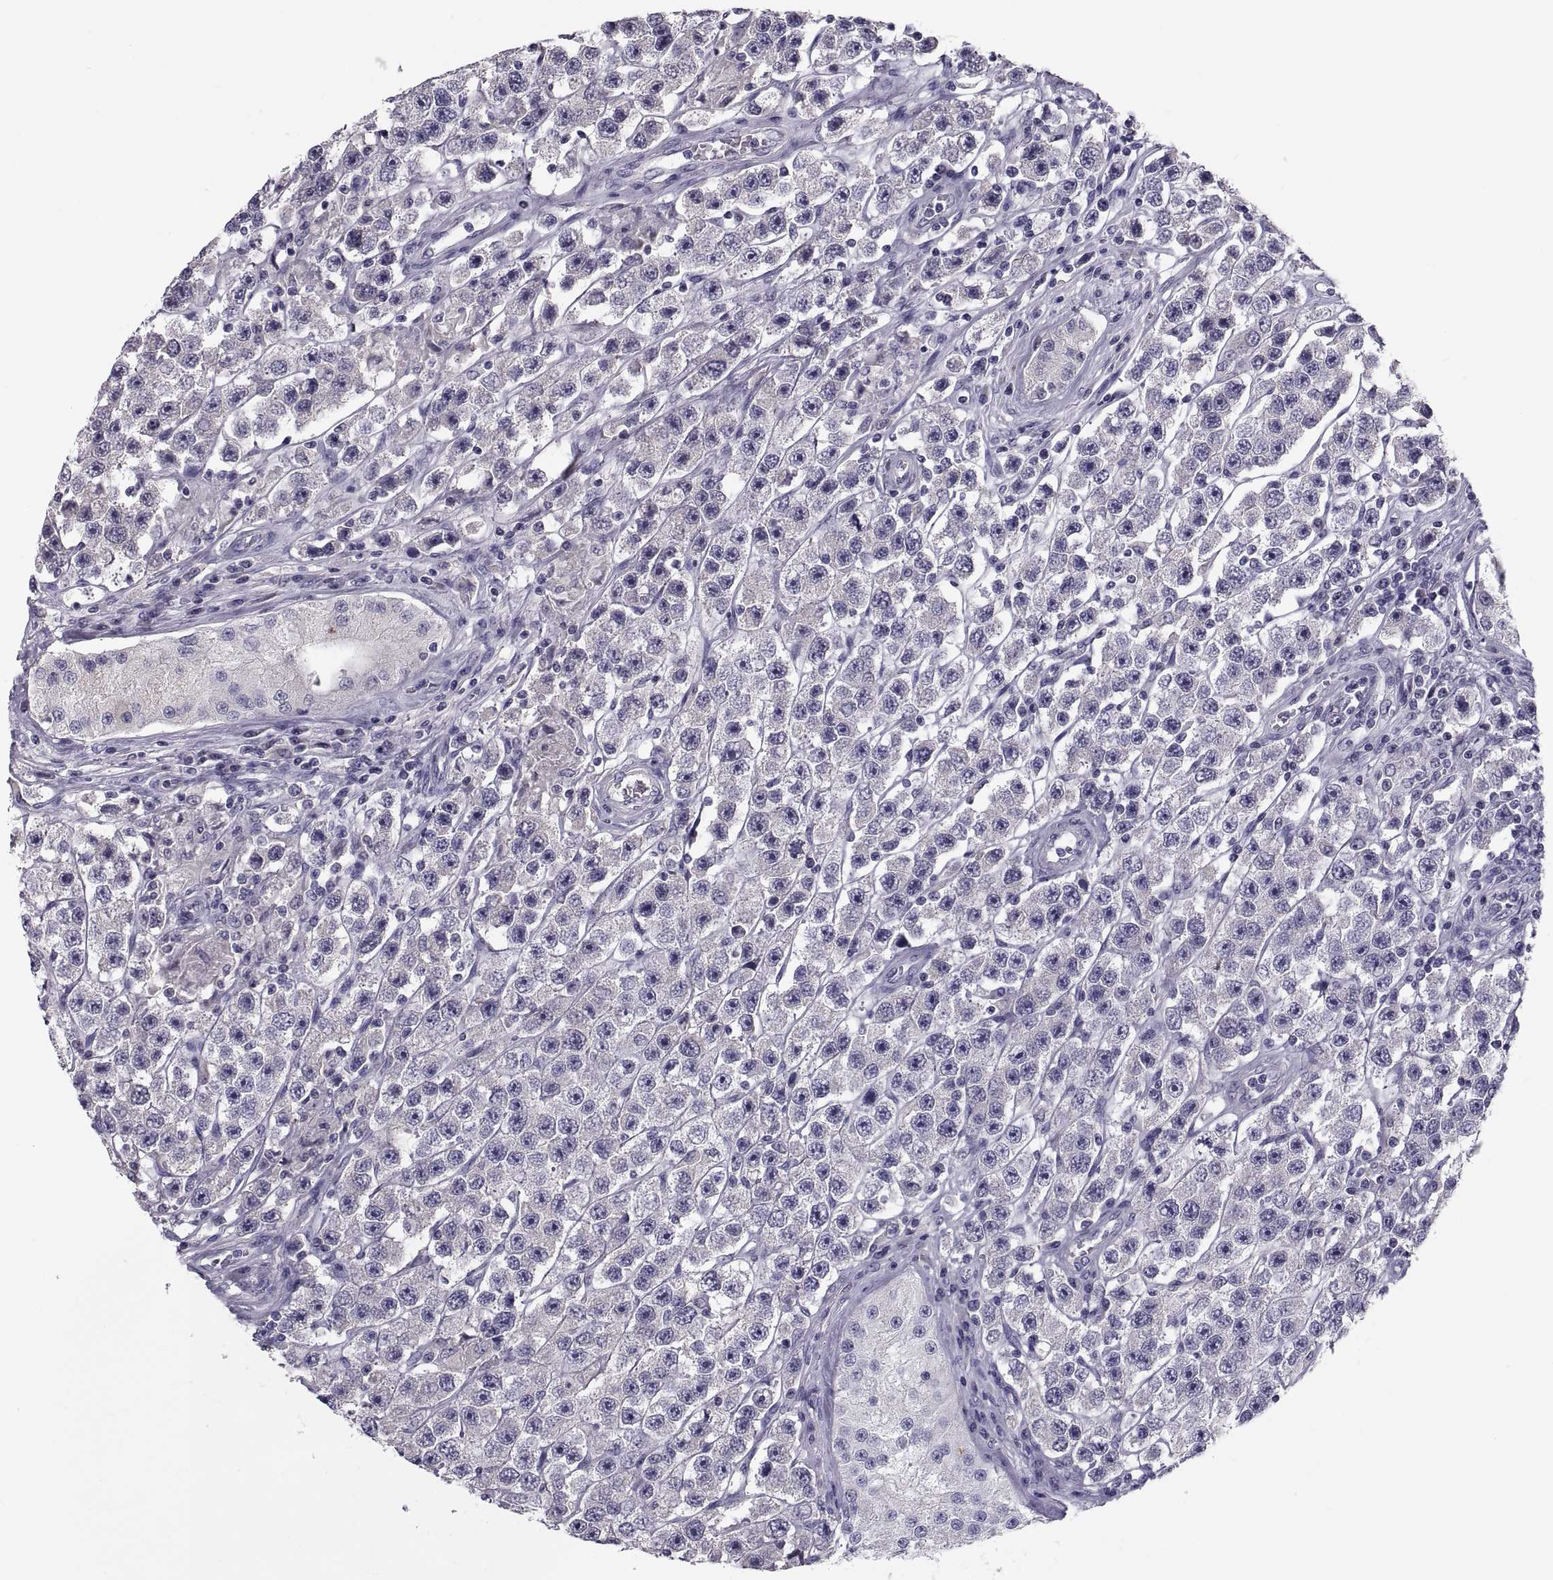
{"staining": {"intensity": "negative", "quantity": "none", "location": "none"}, "tissue": "testis cancer", "cell_type": "Tumor cells", "image_type": "cancer", "snomed": [{"axis": "morphology", "description": "Seminoma, NOS"}, {"axis": "topography", "description": "Testis"}], "caption": "Photomicrograph shows no protein positivity in tumor cells of testis cancer tissue. The staining was performed using DAB to visualize the protein expression in brown, while the nuclei were stained in blue with hematoxylin (Magnification: 20x).", "gene": "PDZRN4", "patient": {"sex": "male", "age": 45}}